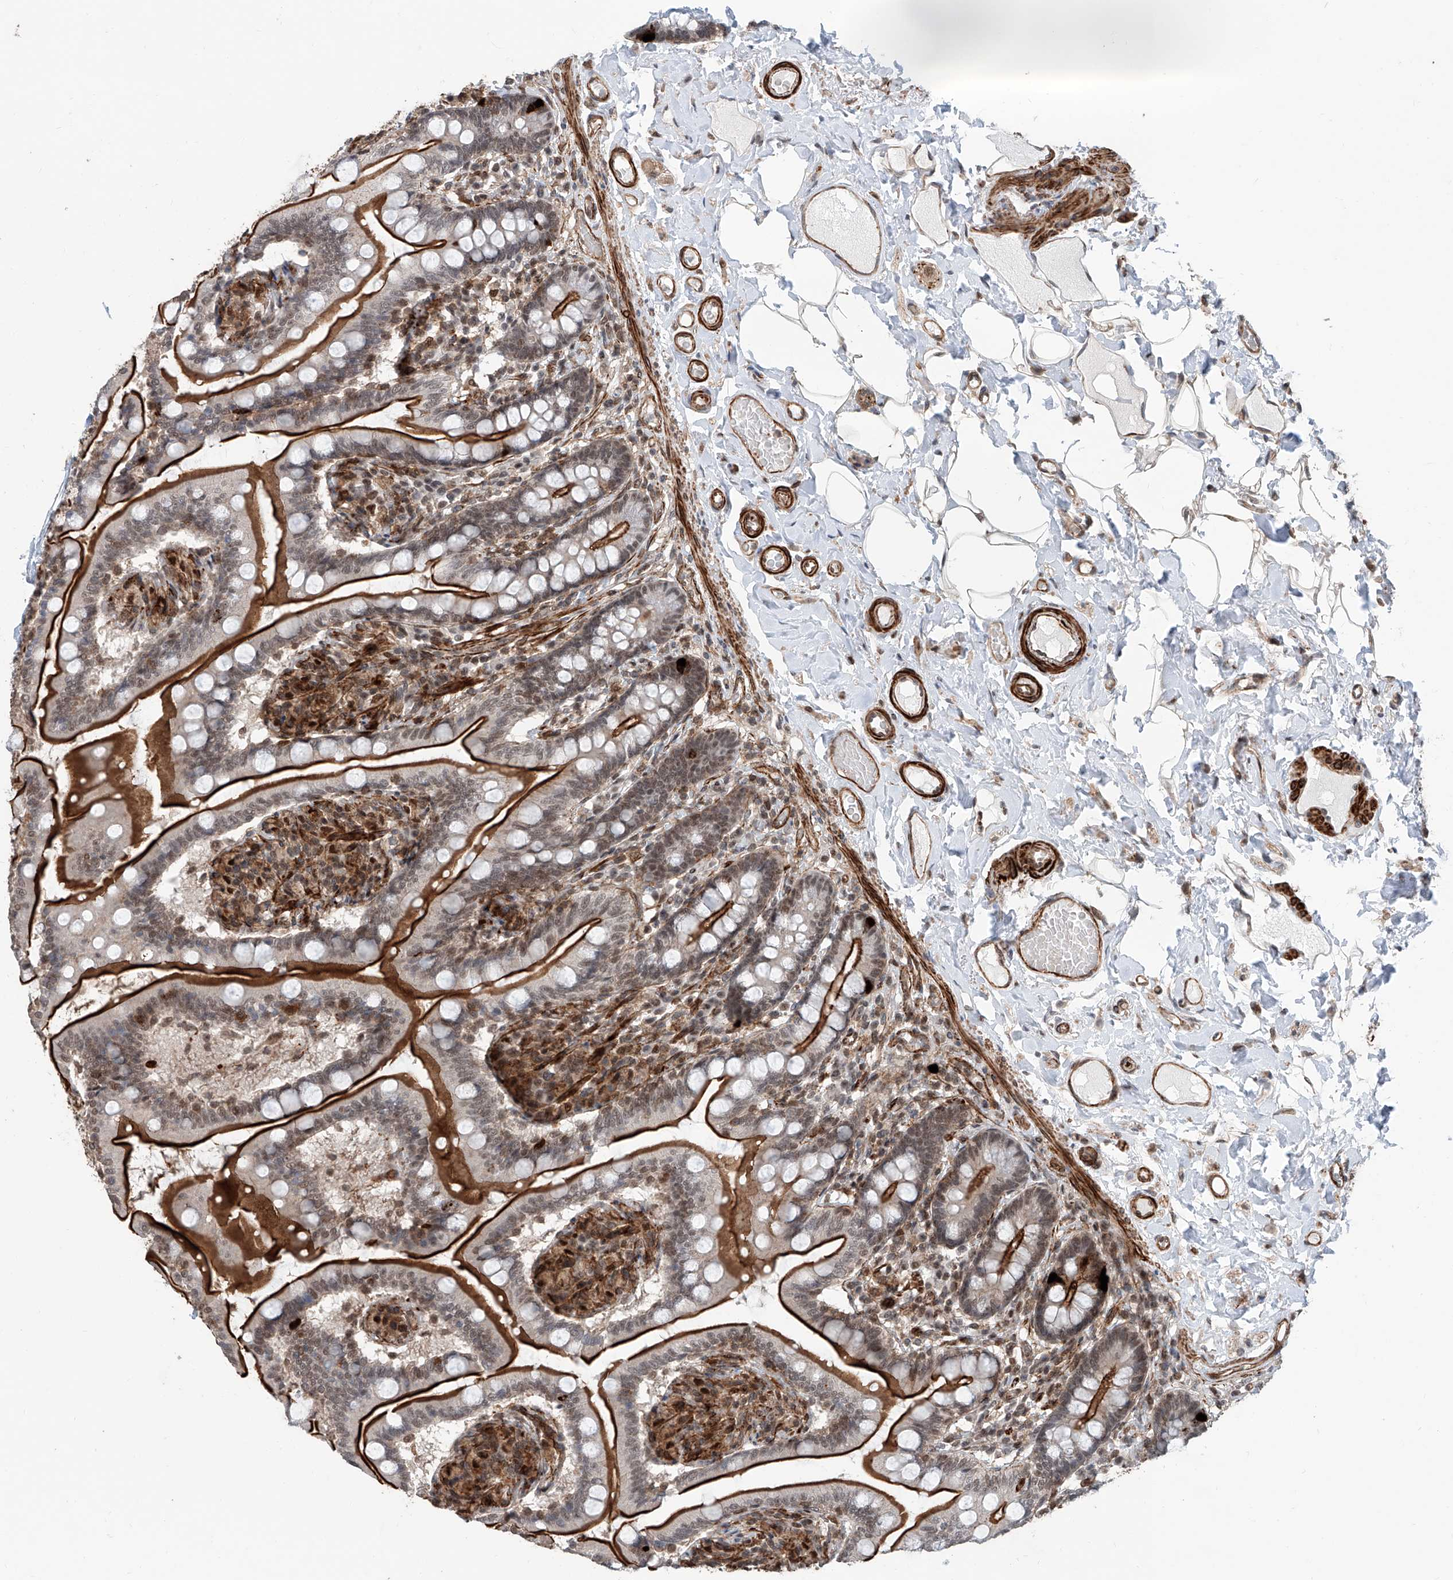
{"staining": {"intensity": "strong", "quantity": "25%-75%", "location": "cytoplasmic/membranous,nuclear"}, "tissue": "small intestine", "cell_type": "Glandular cells", "image_type": "normal", "snomed": [{"axis": "morphology", "description": "Normal tissue, NOS"}, {"axis": "topography", "description": "Small intestine"}], "caption": "The photomicrograph demonstrates staining of normal small intestine, revealing strong cytoplasmic/membranous,nuclear protein expression (brown color) within glandular cells. Nuclei are stained in blue.", "gene": "SDE2", "patient": {"sex": "female", "age": 64}}